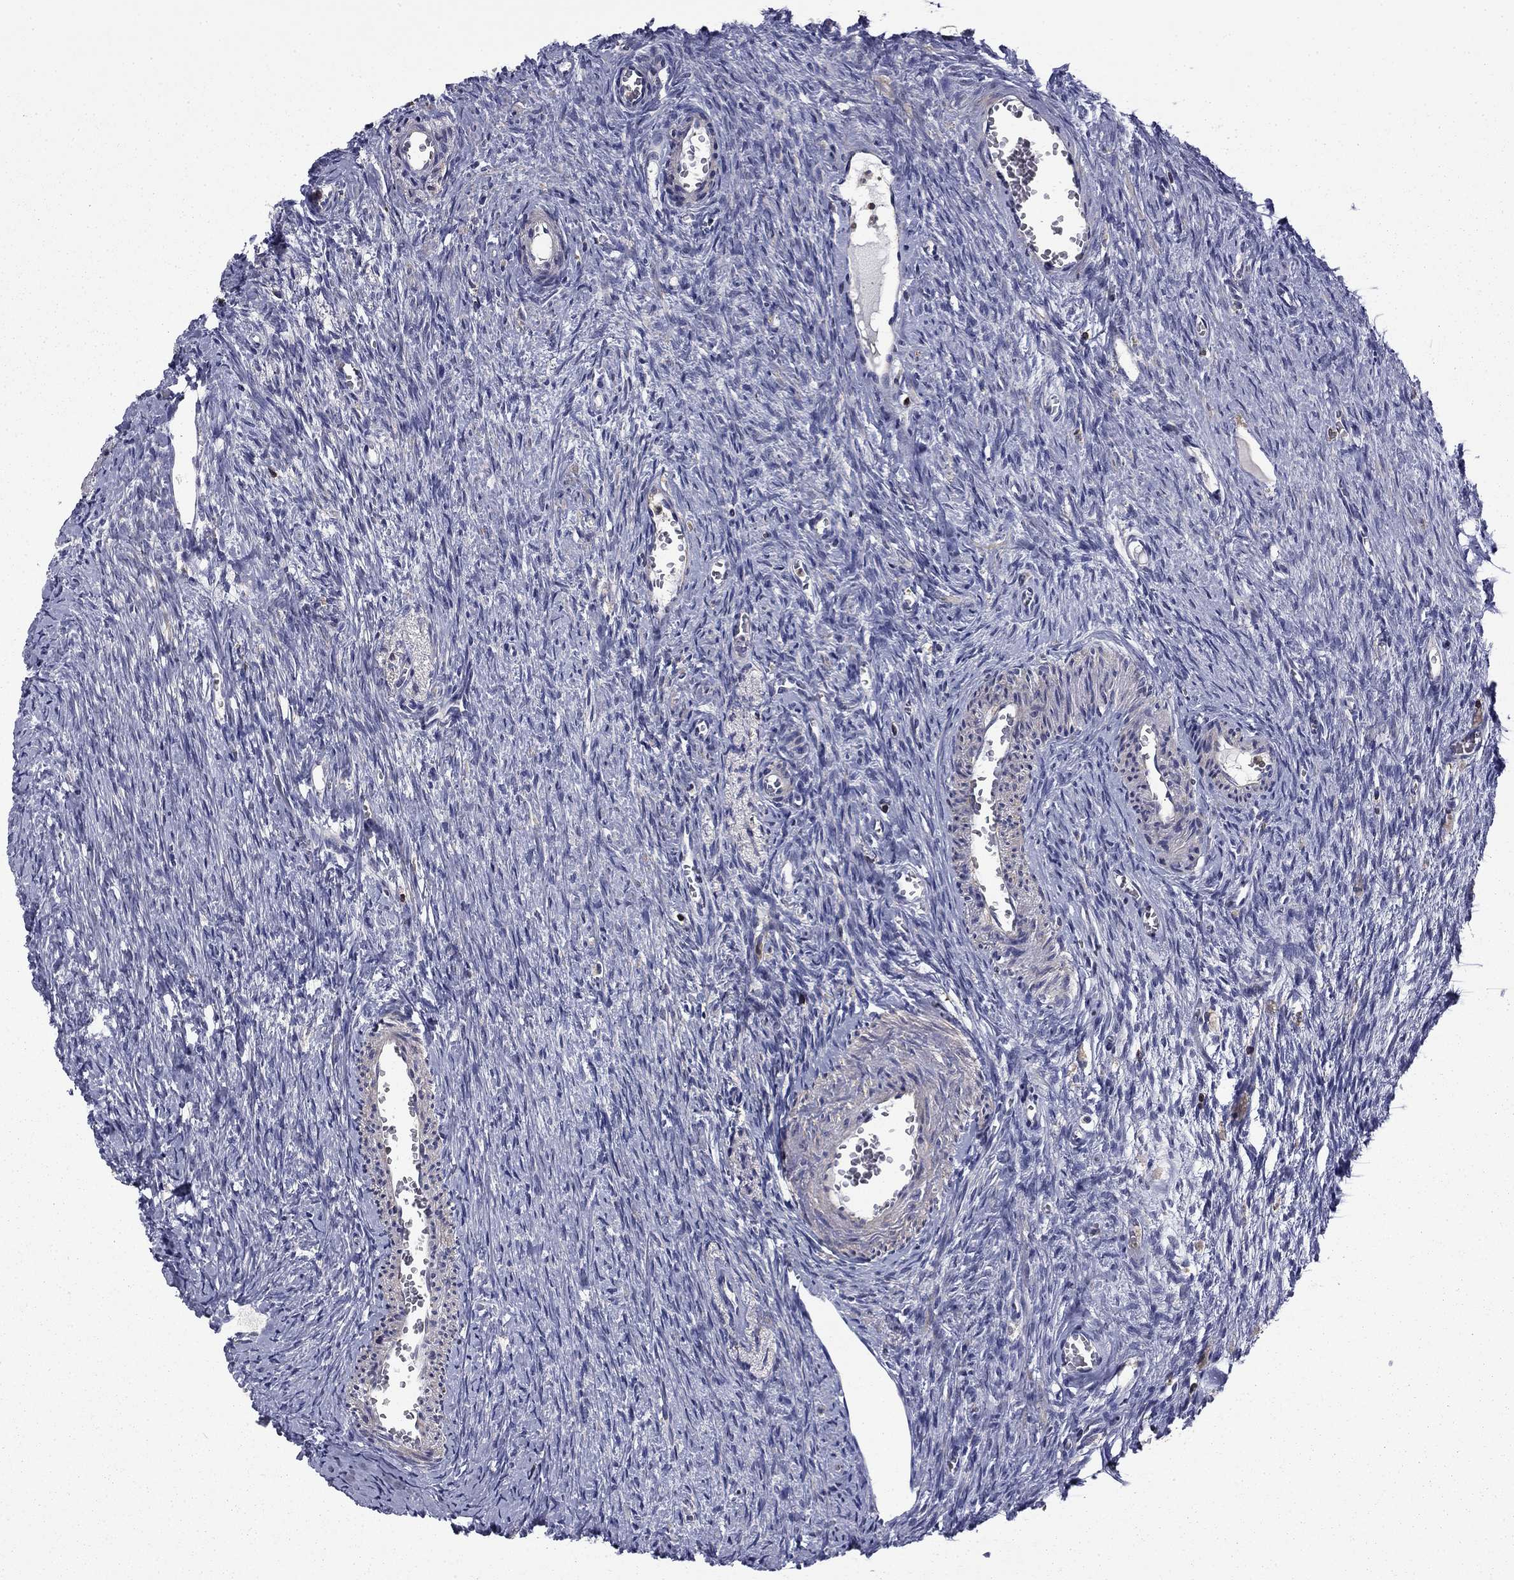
{"staining": {"intensity": "negative", "quantity": "none", "location": "none"}, "tissue": "ovary", "cell_type": "Follicle cells", "image_type": "normal", "snomed": [{"axis": "morphology", "description": "Normal tissue, NOS"}, {"axis": "topography", "description": "Ovary"}], "caption": "Ovary was stained to show a protein in brown. There is no significant positivity in follicle cells. (DAB (3,3'-diaminobenzidine) immunohistochemistry with hematoxylin counter stain).", "gene": "ARHGAP45", "patient": {"sex": "female", "age": 39}}